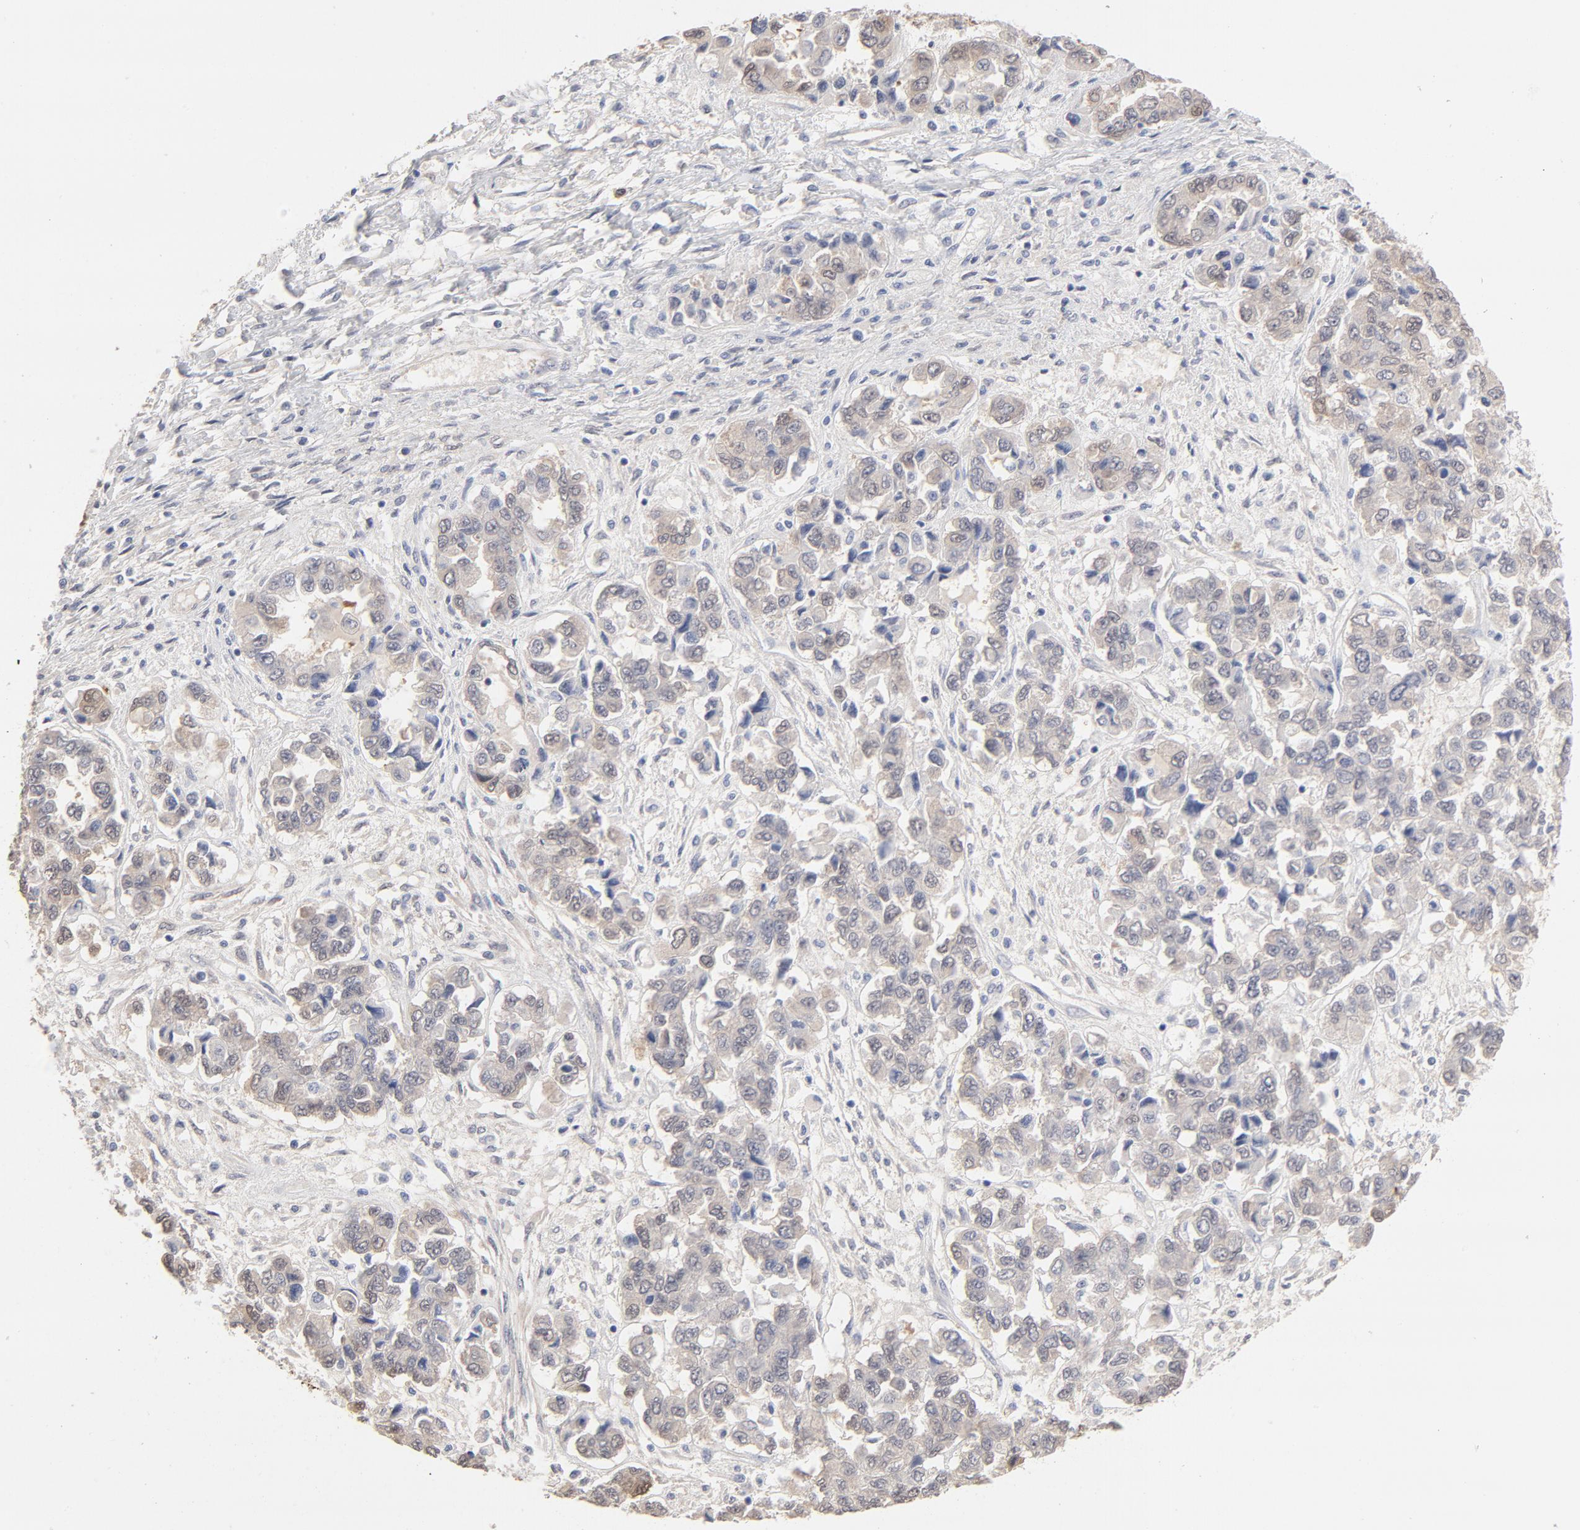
{"staining": {"intensity": "weak", "quantity": "25%-75%", "location": "cytoplasmic/membranous"}, "tissue": "ovarian cancer", "cell_type": "Tumor cells", "image_type": "cancer", "snomed": [{"axis": "morphology", "description": "Cystadenocarcinoma, serous, NOS"}, {"axis": "topography", "description": "Ovary"}], "caption": "The image reveals immunohistochemical staining of ovarian cancer (serous cystadenocarcinoma). There is weak cytoplasmic/membranous positivity is identified in about 25%-75% of tumor cells.", "gene": "MIF", "patient": {"sex": "female", "age": 84}}